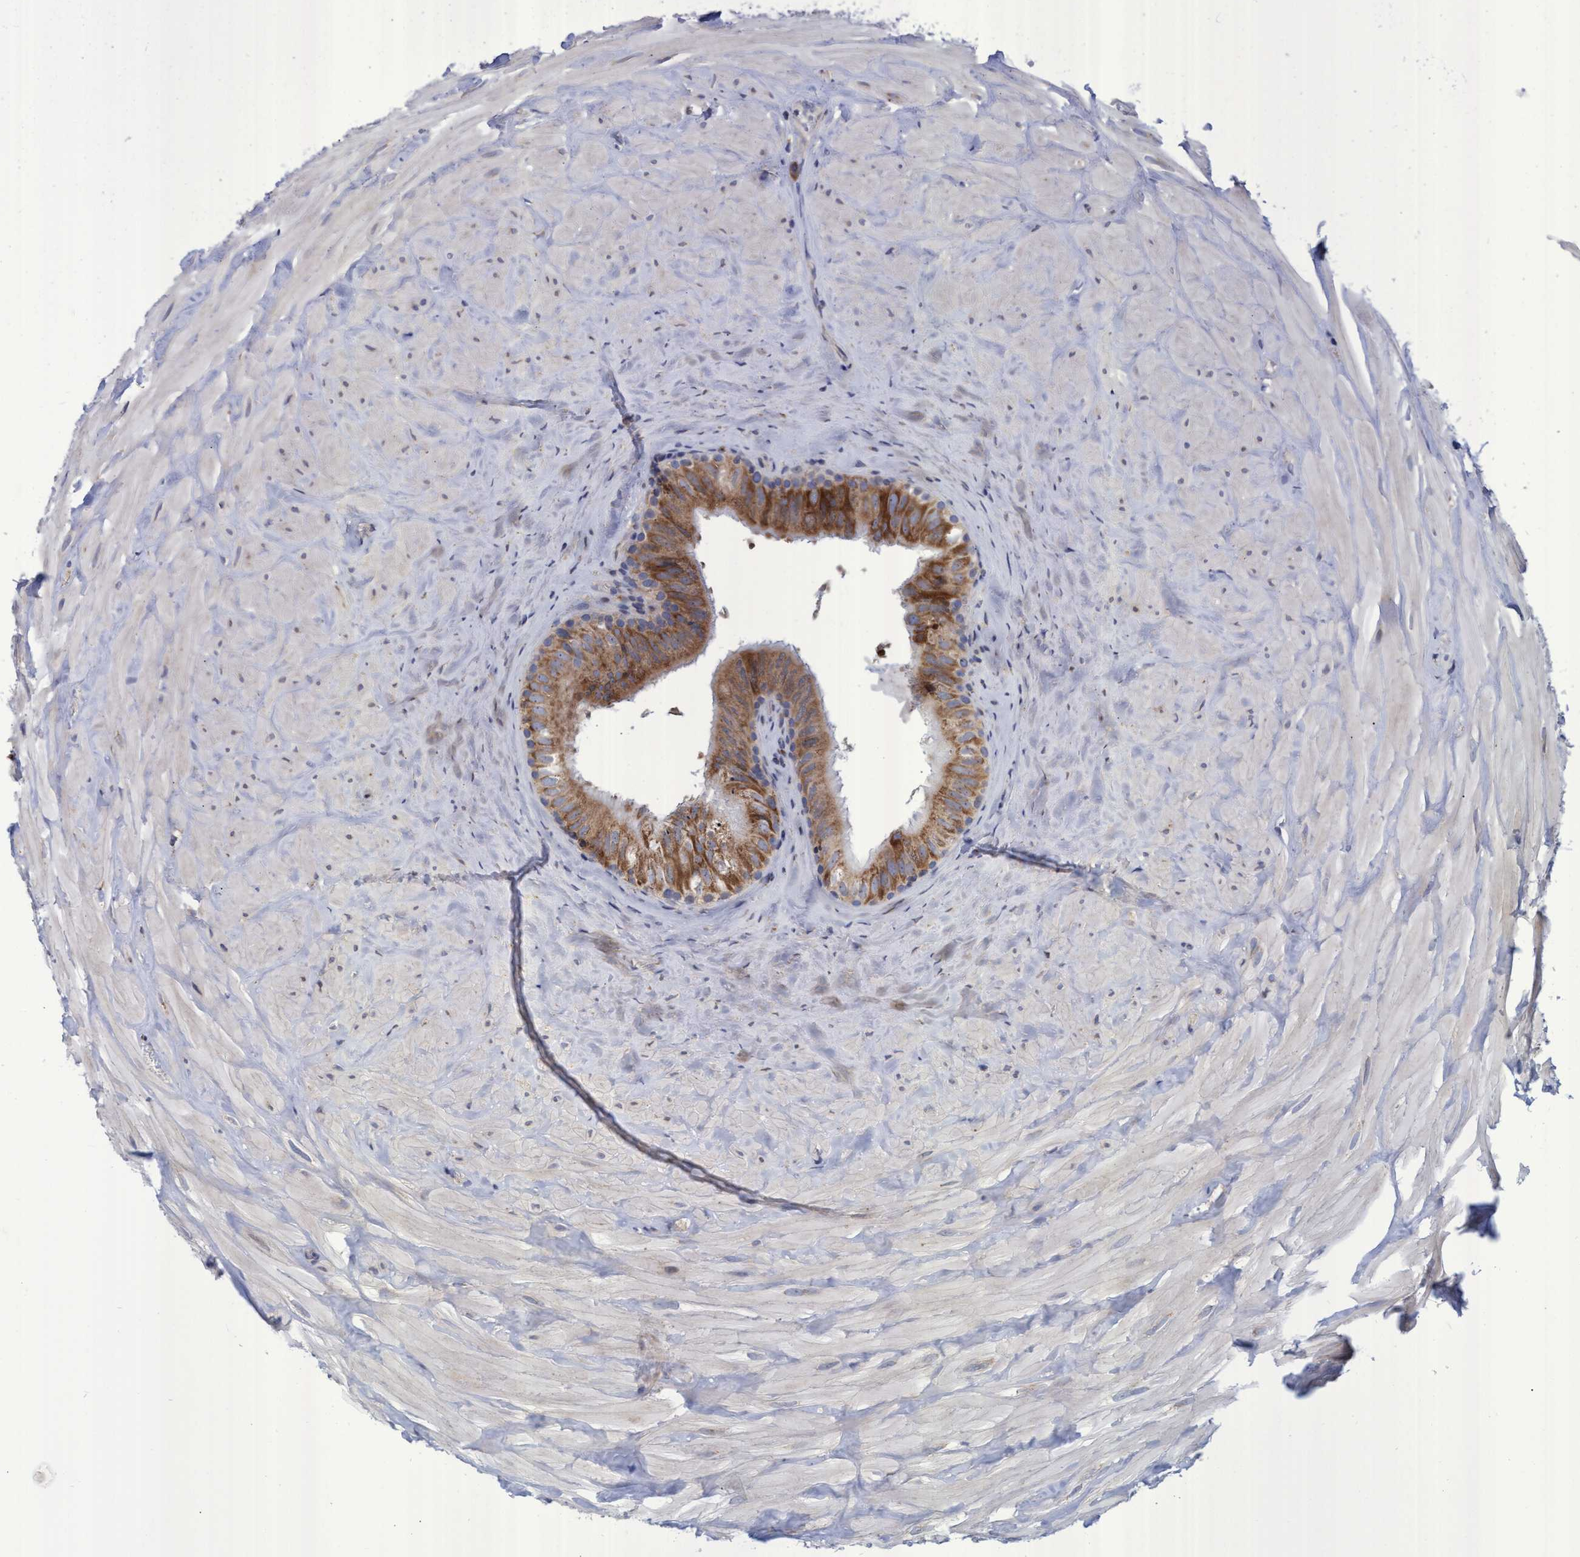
{"staining": {"intensity": "moderate", "quantity": ">75%", "location": "cytoplasmic/membranous"}, "tissue": "epididymis", "cell_type": "Glandular cells", "image_type": "normal", "snomed": [{"axis": "morphology", "description": "Normal tissue, NOS"}, {"axis": "topography", "description": "Ureter, NOS"}], "caption": "Immunohistochemical staining of unremarkable epididymis displays >75% levels of moderate cytoplasmic/membranous protein staining in approximately >75% of glandular cells. Immunohistochemistry stains the protein of interest in brown and the nuclei are stained blue.", "gene": "NAT16", "patient": {"sex": "male", "age": 61}}